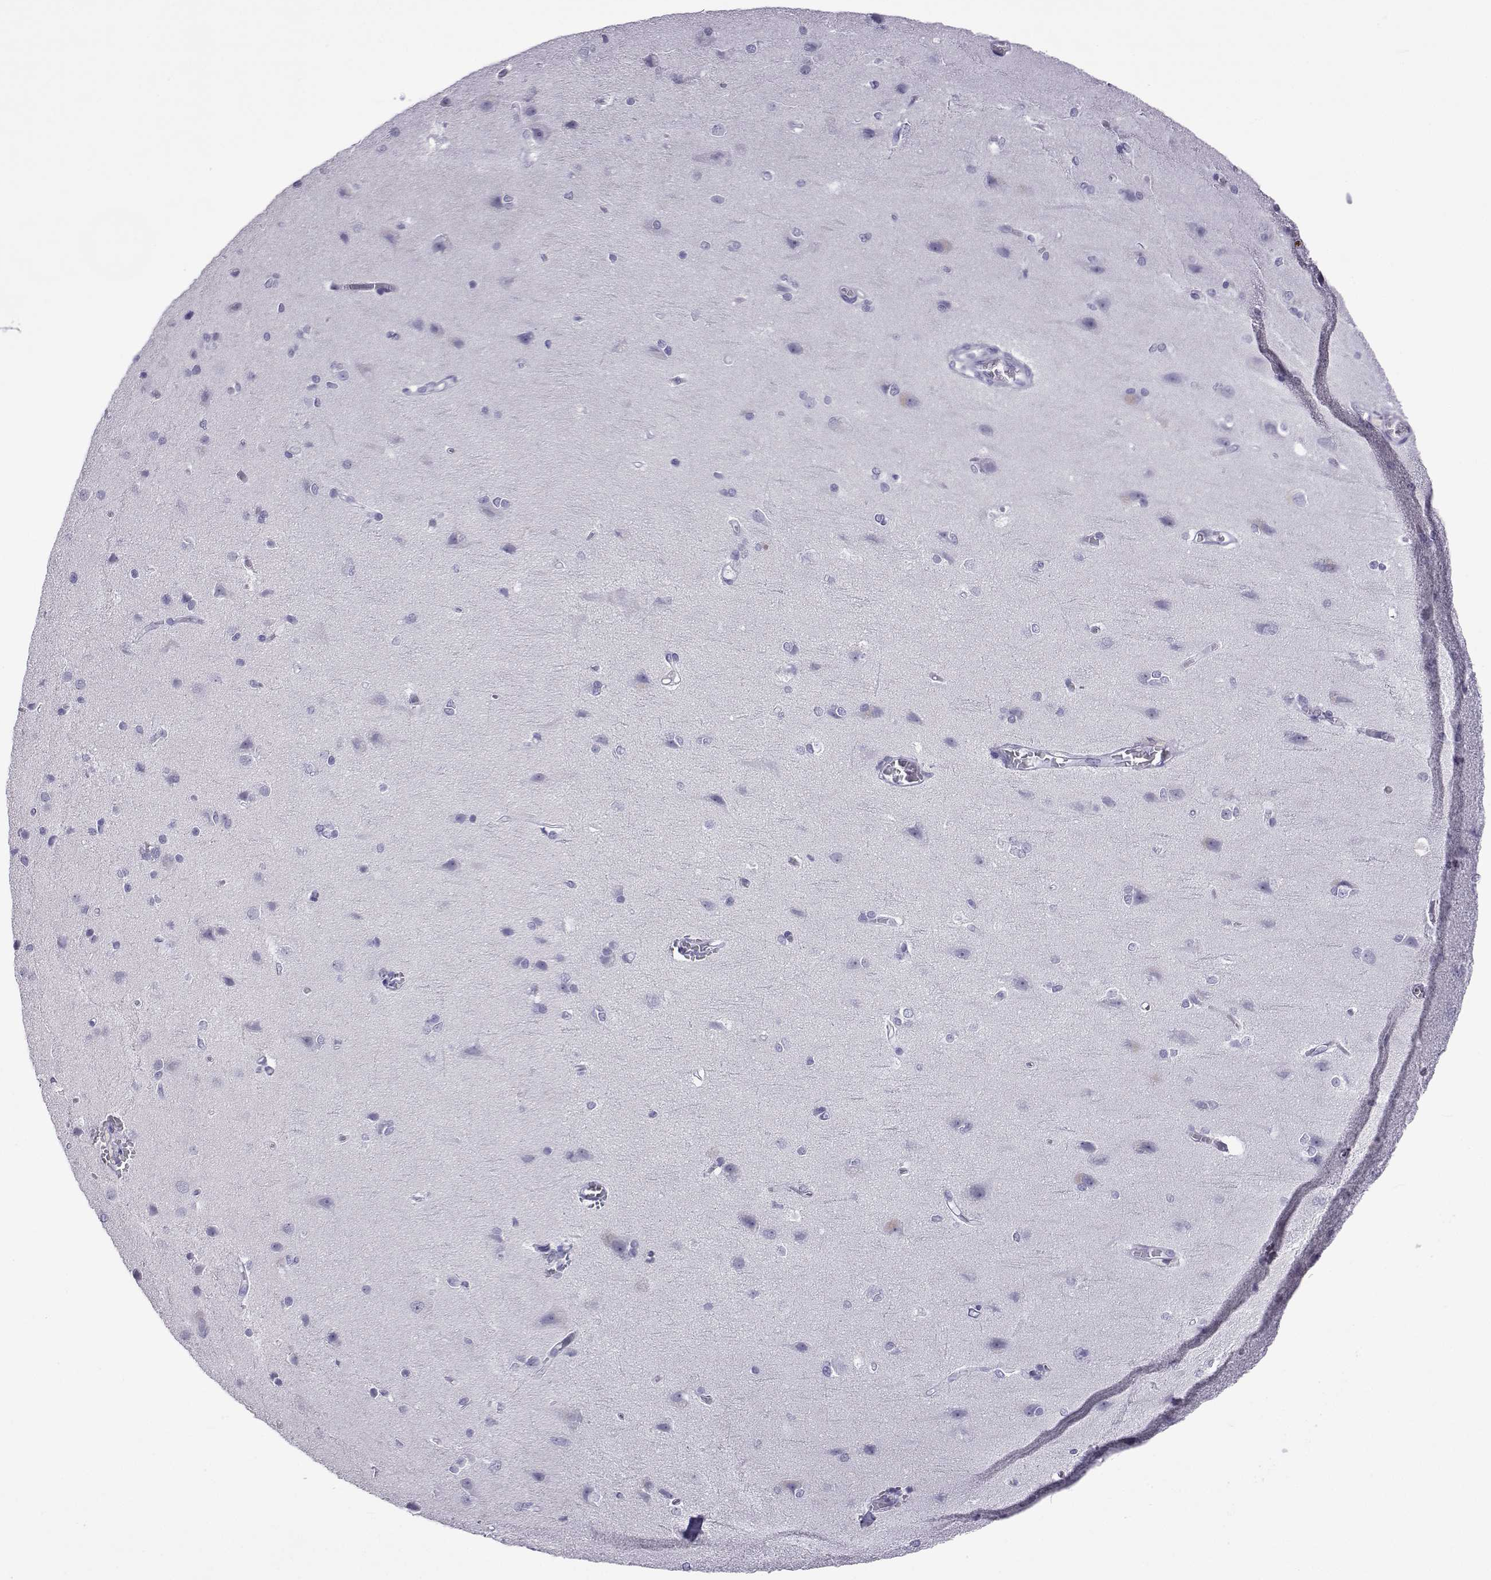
{"staining": {"intensity": "negative", "quantity": "none", "location": "none"}, "tissue": "cerebral cortex", "cell_type": "Endothelial cells", "image_type": "normal", "snomed": [{"axis": "morphology", "description": "Normal tissue, NOS"}, {"axis": "topography", "description": "Cerebral cortex"}], "caption": "Image shows no protein expression in endothelial cells of normal cerebral cortex.", "gene": "ACTL7A", "patient": {"sex": "male", "age": 37}}